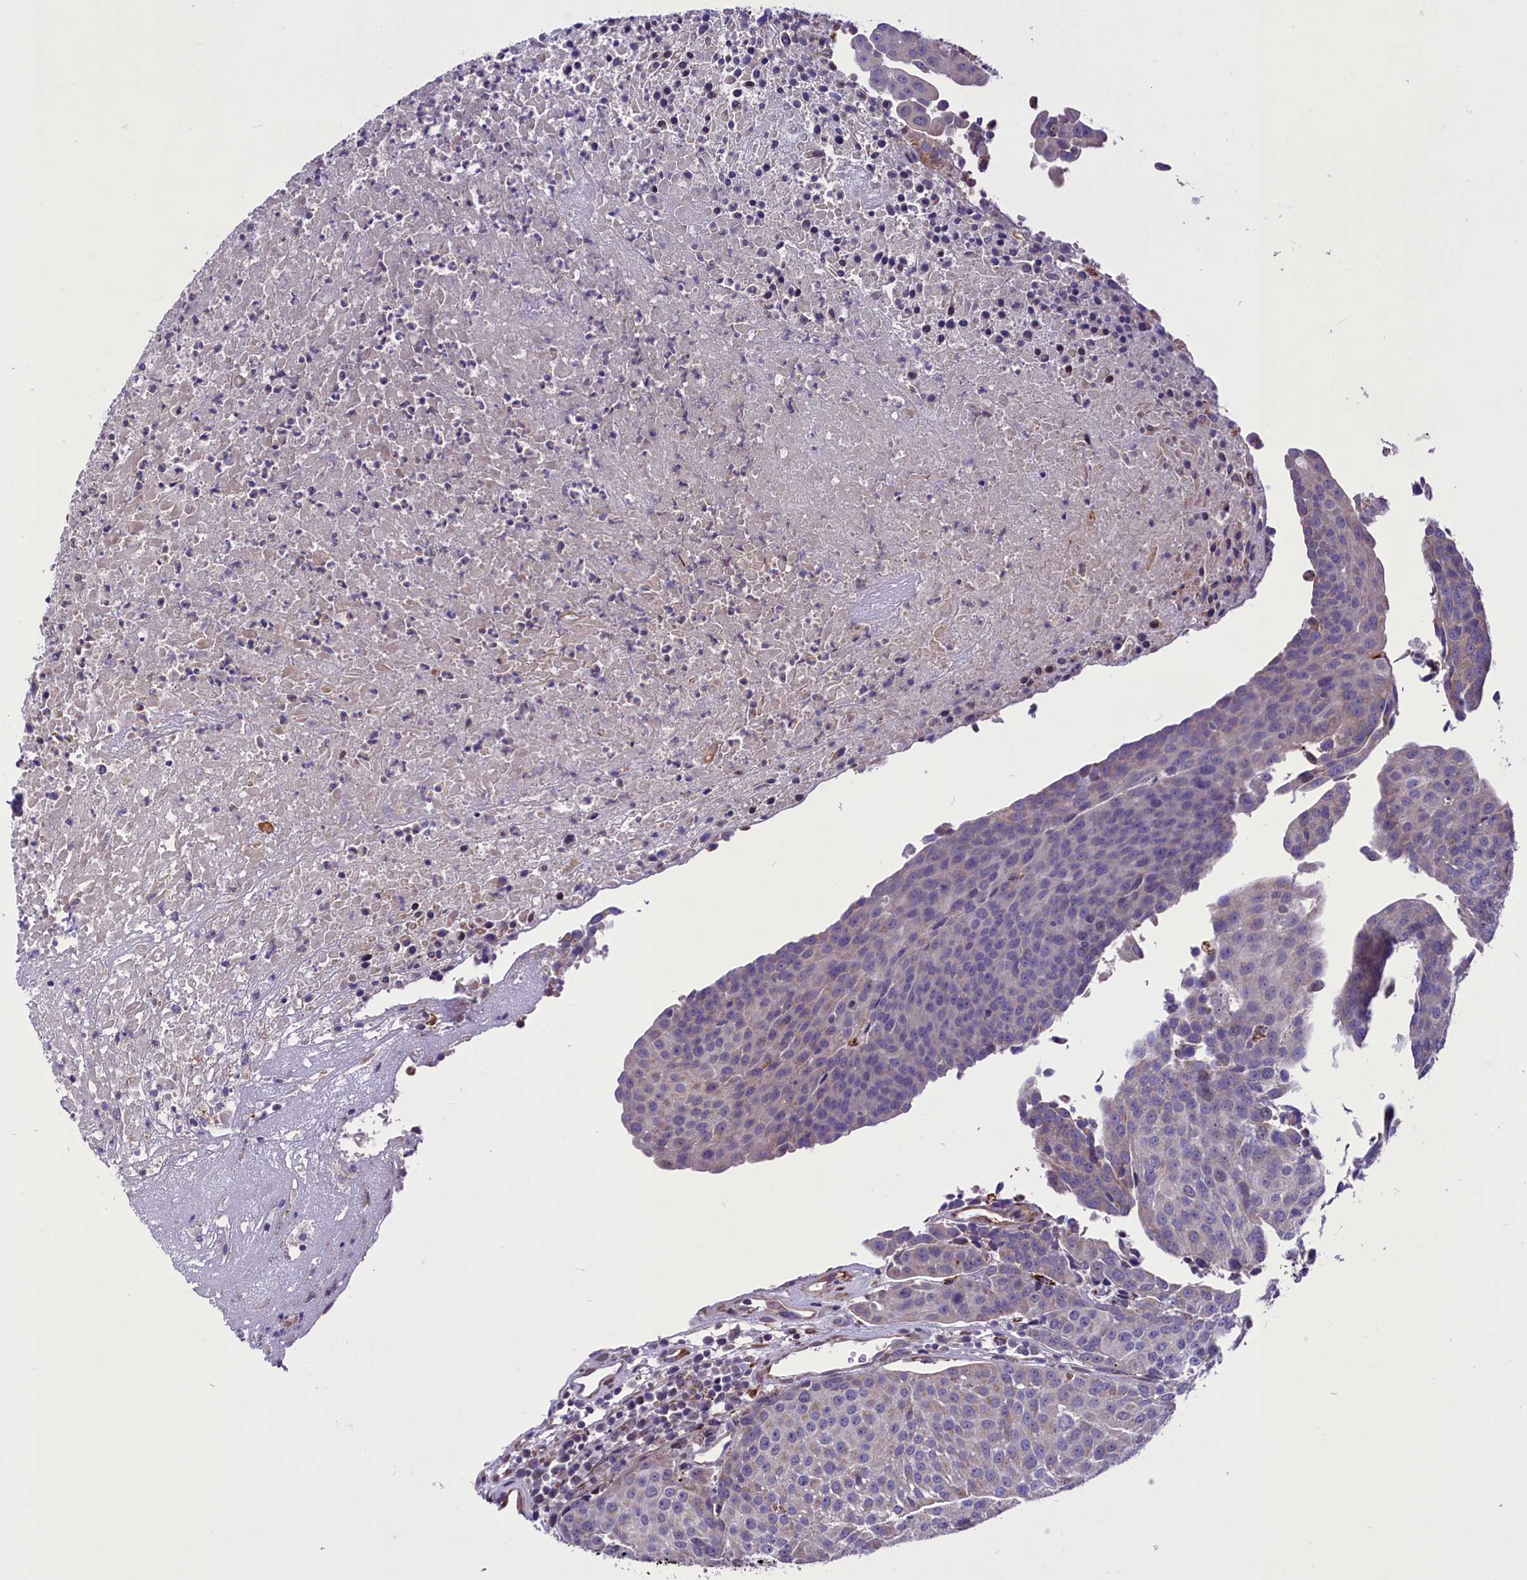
{"staining": {"intensity": "weak", "quantity": "<25%", "location": "cytoplasmic/membranous"}, "tissue": "urothelial cancer", "cell_type": "Tumor cells", "image_type": "cancer", "snomed": [{"axis": "morphology", "description": "Urothelial carcinoma, High grade"}, {"axis": "topography", "description": "Urinary bladder"}], "caption": "Tumor cells show no significant staining in urothelial carcinoma (high-grade). The staining was performed using DAB to visualize the protein expression in brown, while the nuclei were stained in blue with hematoxylin (Magnification: 20x).", "gene": "MIEF2", "patient": {"sex": "female", "age": 85}}